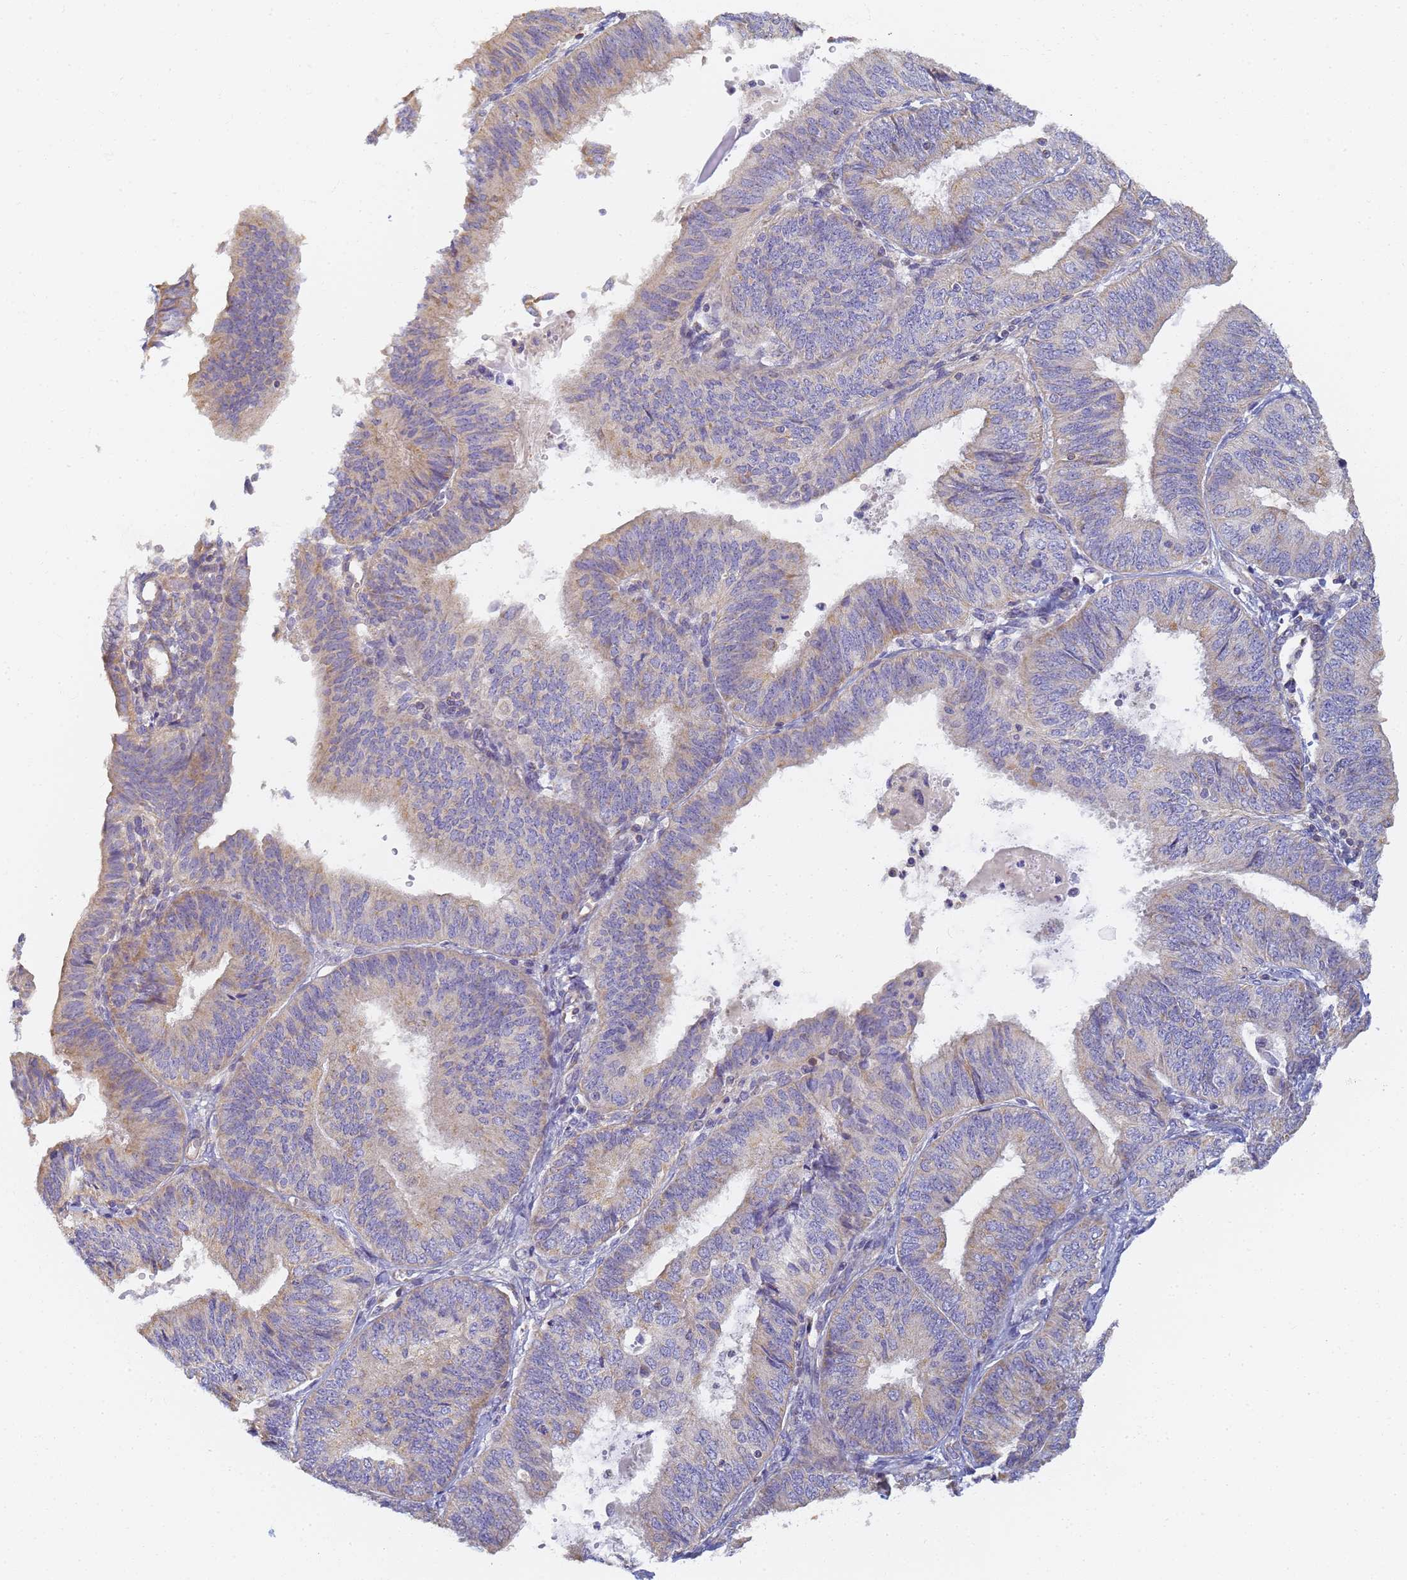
{"staining": {"intensity": "moderate", "quantity": "25%-75%", "location": "cytoplasmic/membranous"}, "tissue": "endometrial cancer", "cell_type": "Tumor cells", "image_type": "cancer", "snomed": [{"axis": "morphology", "description": "Adenocarcinoma, NOS"}, {"axis": "topography", "description": "Endometrium"}], "caption": "Endometrial cancer stained for a protein (brown) displays moderate cytoplasmic/membranous positive staining in approximately 25%-75% of tumor cells.", "gene": "UTP23", "patient": {"sex": "female", "age": 58}}